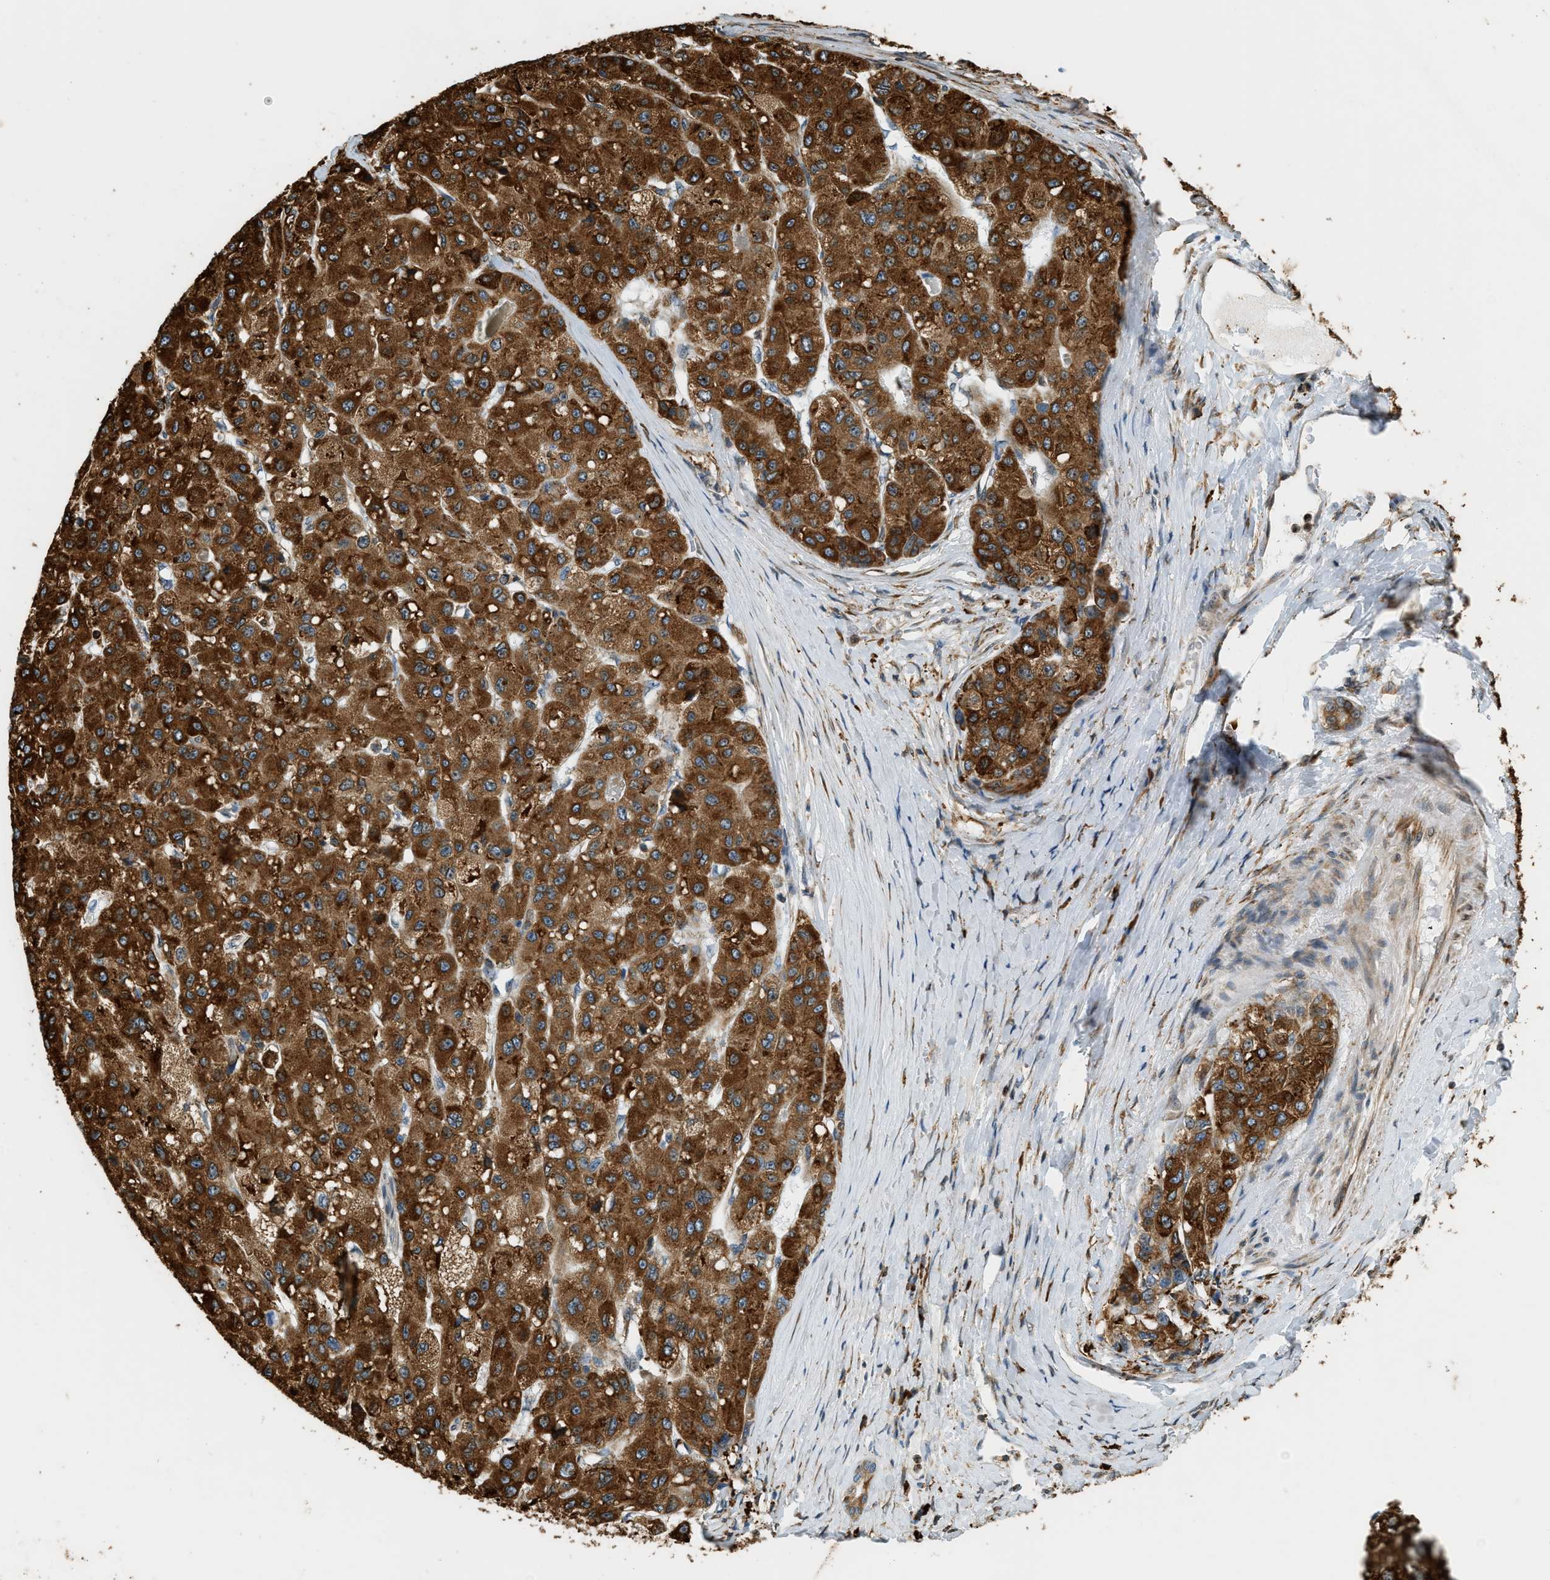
{"staining": {"intensity": "strong", "quantity": ">75%", "location": "cytoplasmic/membranous"}, "tissue": "liver cancer", "cell_type": "Tumor cells", "image_type": "cancer", "snomed": [{"axis": "morphology", "description": "Carcinoma, Hepatocellular, NOS"}, {"axis": "topography", "description": "Liver"}], "caption": "IHC (DAB (3,3'-diaminobenzidine)) staining of human liver cancer reveals strong cytoplasmic/membranous protein expression in approximately >75% of tumor cells. (brown staining indicates protein expression, while blue staining denotes nuclei).", "gene": "SEMA4D", "patient": {"sex": "male", "age": 80}}